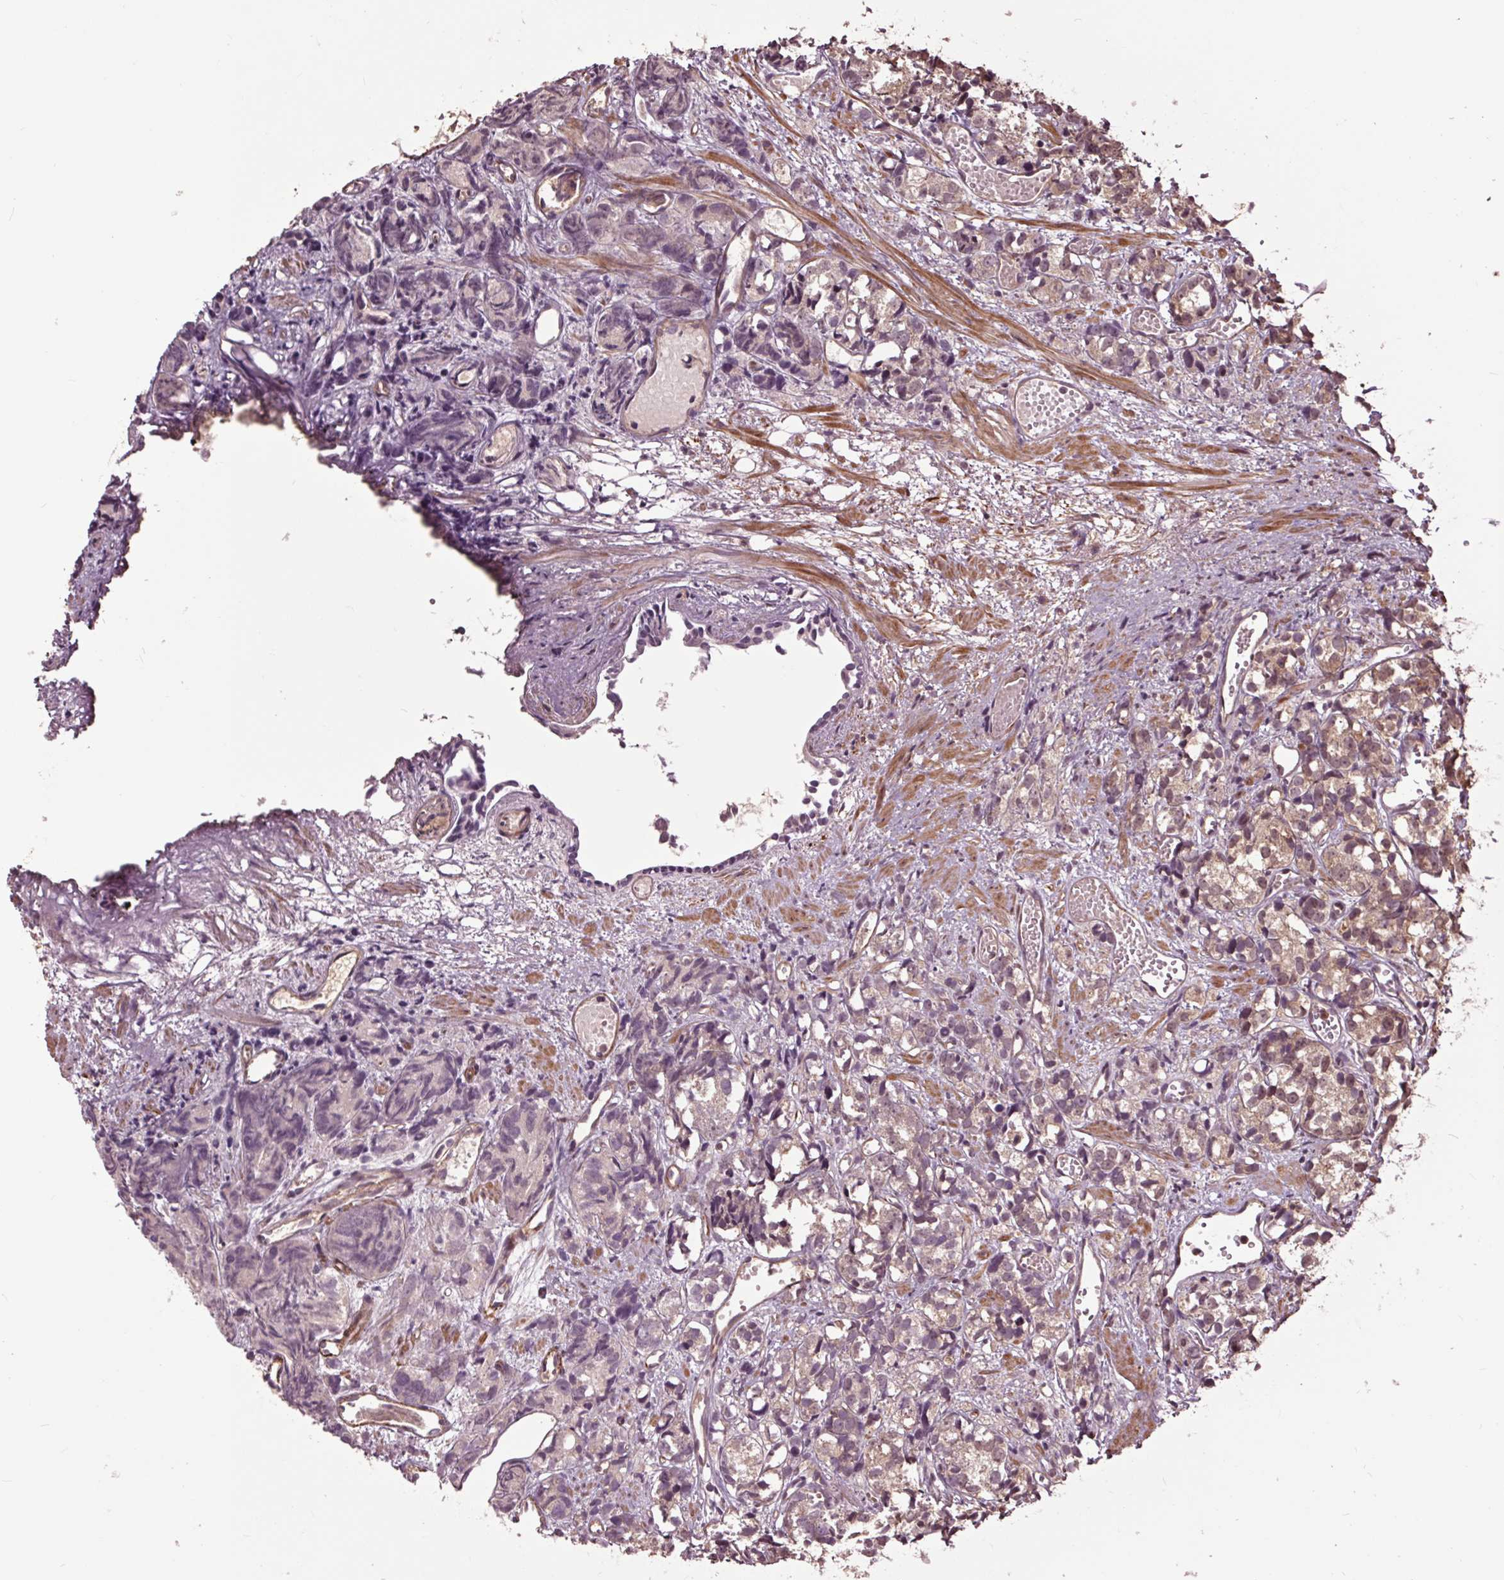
{"staining": {"intensity": "weak", "quantity": ">75%", "location": "cytoplasmic/membranous,nuclear"}, "tissue": "prostate cancer", "cell_type": "Tumor cells", "image_type": "cancer", "snomed": [{"axis": "morphology", "description": "Adenocarcinoma, High grade"}, {"axis": "topography", "description": "Prostate"}], "caption": "Approximately >75% of tumor cells in adenocarcinoma (high-grade) (prostate) display weak cytoplasmic/membranous and nuclear protein expression as visualized by brown immunohistochemical staining.", "gene": "CEP95", "patient": {"sex": "male", "age": 77}}